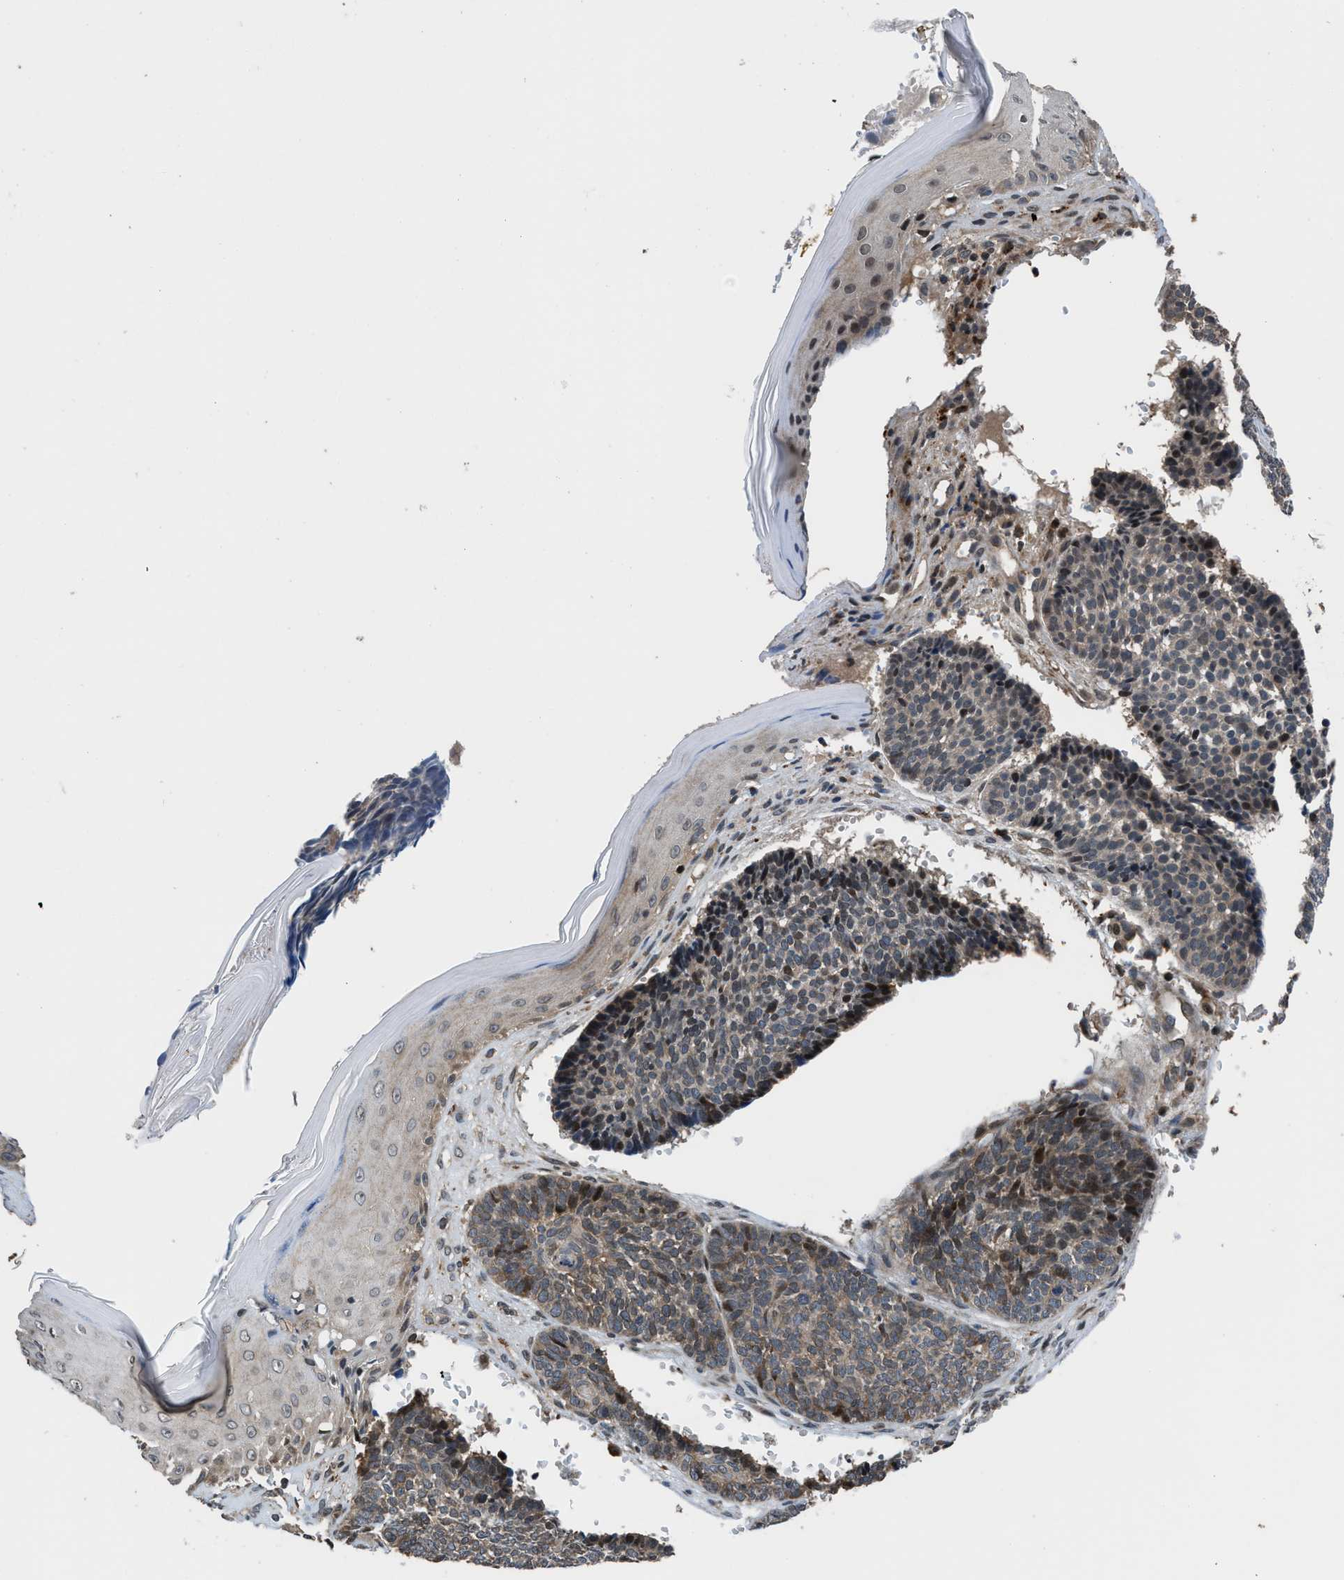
{"staining": {"intensity": "weak", "quantity": "25%-75%", "location": "cytoplasmic/membranous"}, "tissue": "skin cancer", "cell_type": "Tumor cells", "image_type": "cancer", "snomed": [{"axis": "morphology", "description": "Basal cell carcinoma"}, {"axis": "topography", "description": "Skin"}], "caption": "Human skin cancer stained with a brown dye demonstrates weak cytoplasmic/membranous positive positivity in about 25%-75% of tumor cells.", "gene": "CTBS", "patient": {"sex": "male", "age": 84}}